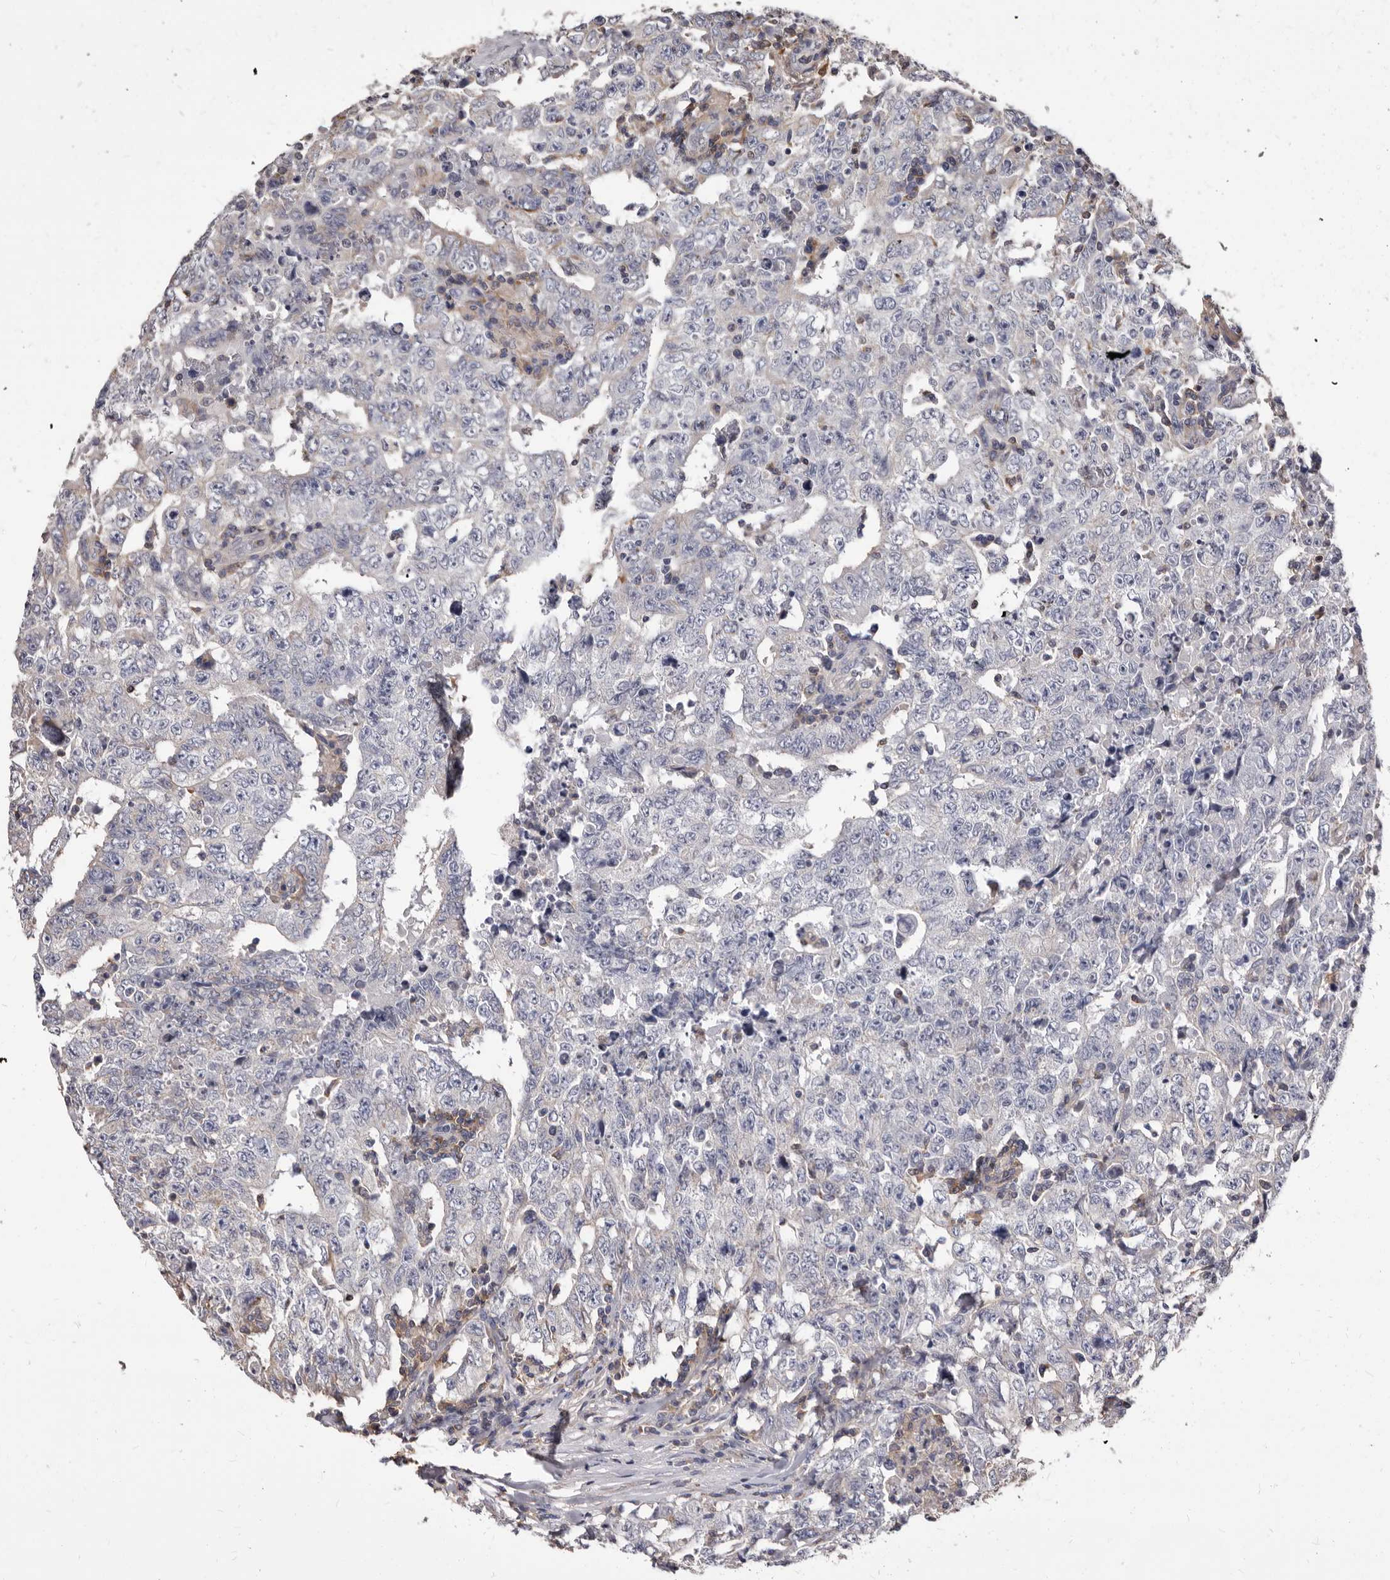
{"staining": {"intensity": "negative", "quantity": "none", "location": "none"}, "tissue": "testis cancer", "cell_type": "Tumor cells", "image_type": "cancer", "snomed": [{"axis": "morphology", "description": "Carcinoma, Embryonal, NOS"}, {"axis": "topography", "description": "Testis"}], "caption": "Embryonal carcinoma (testis) stained for a protein using immunohistochemistry (IHC) displays no staining tumor cells.", "gene": "NIBAN1", "patient": {"sex": "male", "age": 26}}